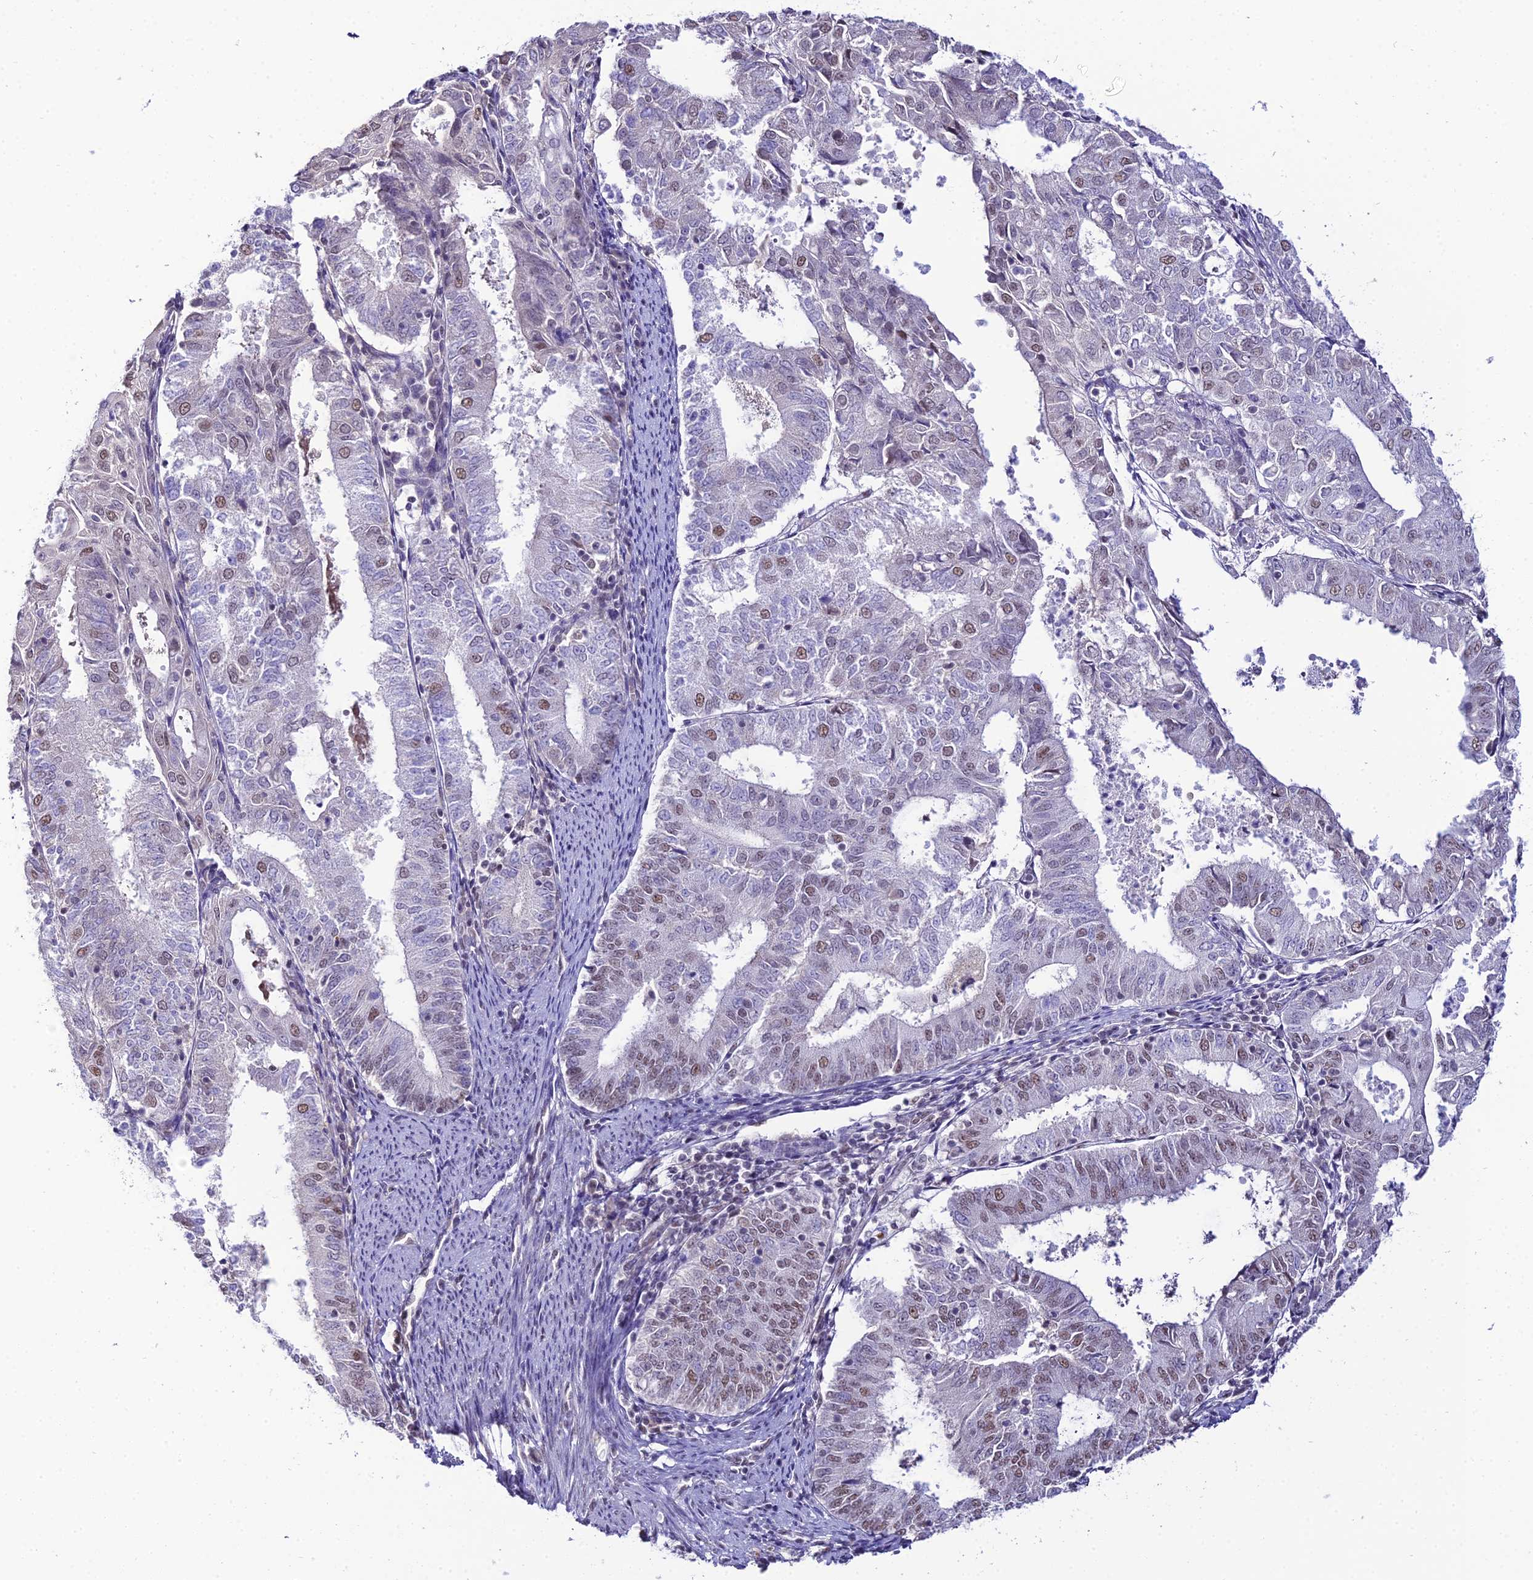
{"staining": {"intensity": "weak", "quantity": "25%-75%", "location": "nuclear"}, "tissue": "endometrial cancer", "cell_type": "Tumor cells", "image_type": "cancer", "snomed": [{"axis": "morphology", "description": "Adenocarcinoma, NOS"}, {"axis": "topography", "description": "Endometrium"}], "caption": "Endometrial adenocarcinoma stained with a protein marker reveals weak staining in tumor cells.", "gene": "RBM12", "patient": {"sex": "female", "age": 57}}